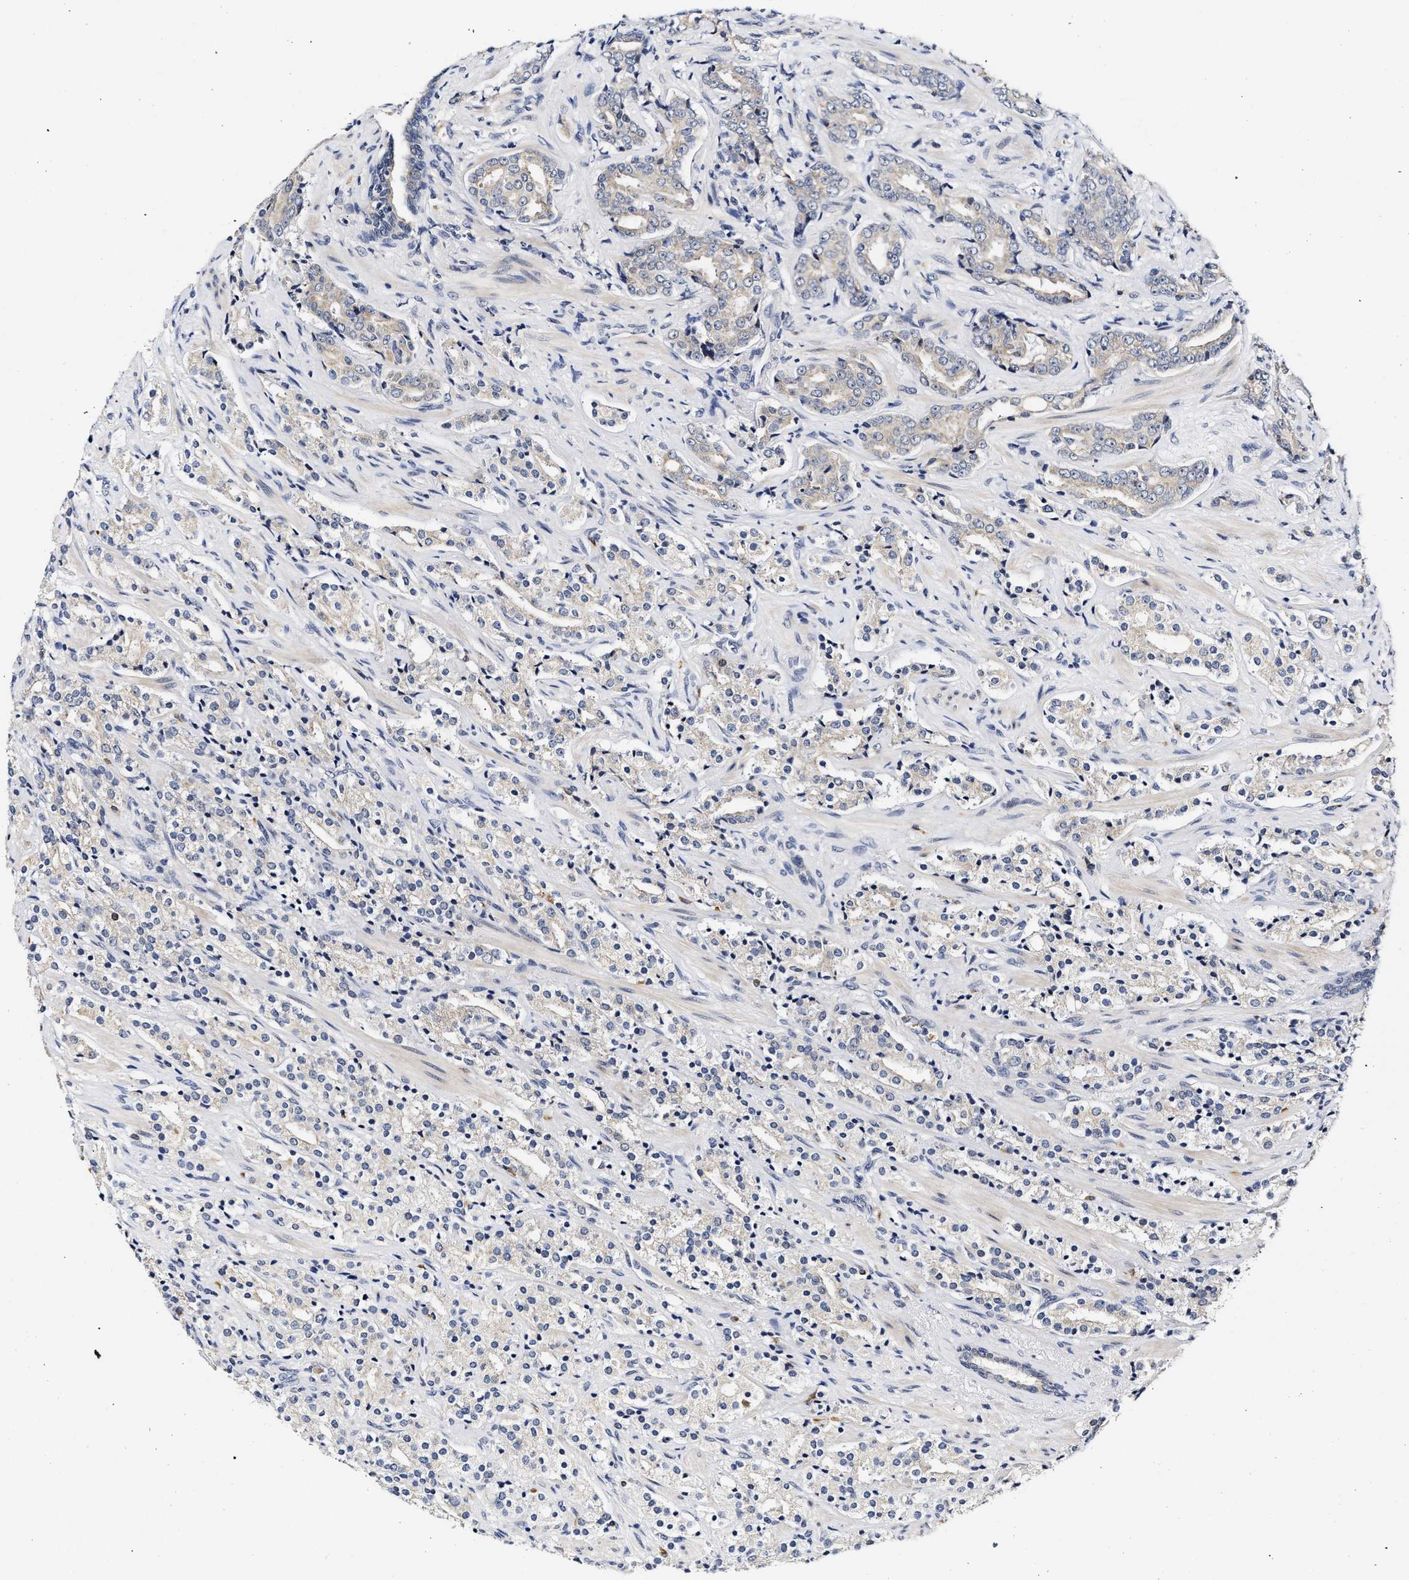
{"staining": {"intensity": "negative", "quantity": "none", "location": "none"}, "tissue": "prostate cancer", "cell_type": "Tumor cells", "image_type": "cancer", "snomed": [{"axis": "morphology", "description": "Adenocarcinoma, High grade"}, {"axis": "topography", "description": "Prostate"}], "caption": "This image is of prostate cancer stained with IHC to label a protein in brown with the nuclei are counter-stained blue. There is no staining in tumor cells.", "gene": "RINT1", "patient": {"sex": "male", "age": 71}}